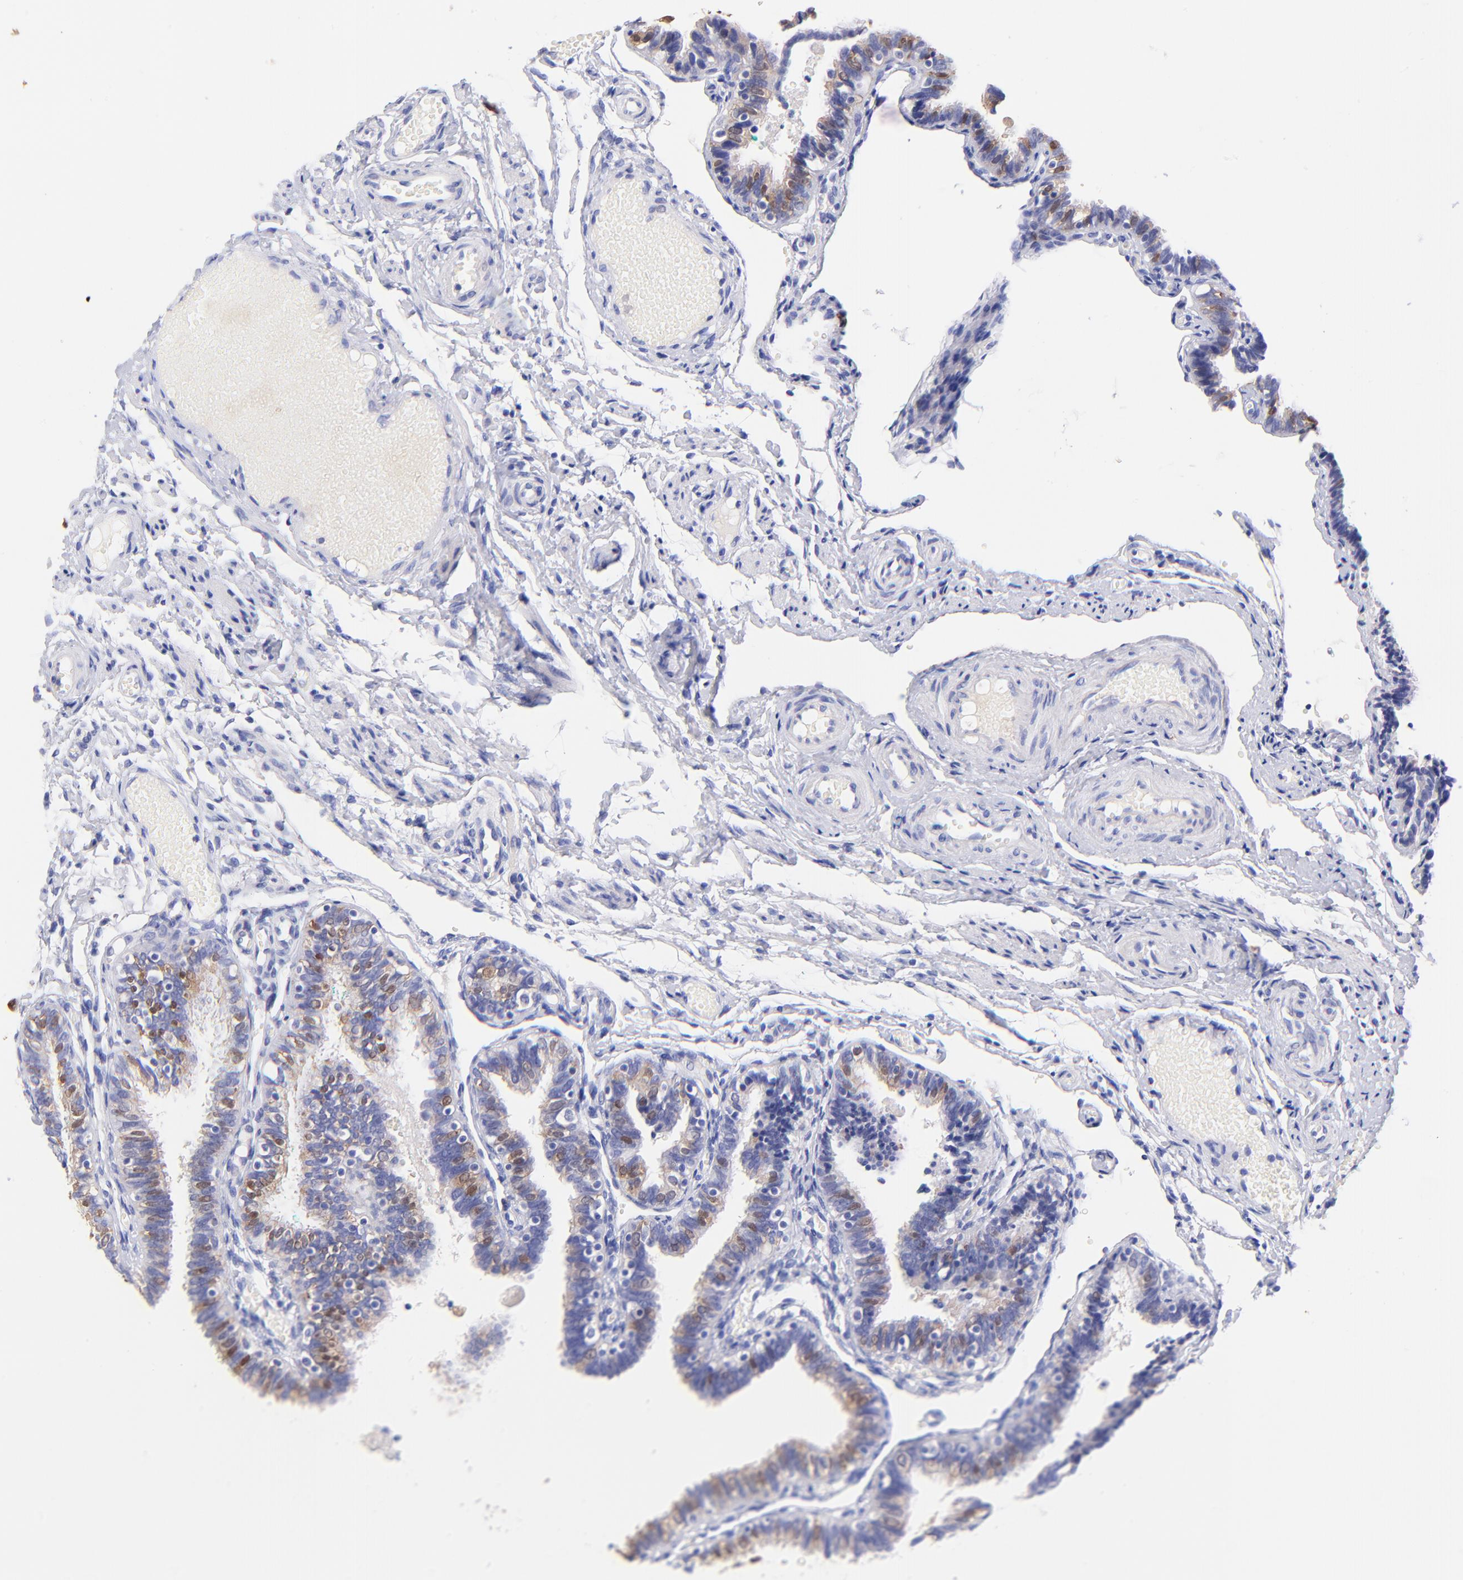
{"staining": {"intensity": "moderate", "quantity": "25%-75%", "location": "cytoplasmic/membranous"}, "tissue": "fallopian tube", "cell_type": "Glandular cells", "image_type": "normal", "snomed": [{"axis": "morphology", "description": "Normal tissue, NOS"}, {"axis": "topography", "description": "Fallopian tube"}], "caption": "IHC of benign human fallopian tube exhibits medium levels of moderate cytoplasmic/membranous staining in approximately 25%-75% of glandular cells. (Stains: DAB (3,3'-diaminobenzidine) in brown, nuclei in blue, Microscopy: brightfield microscopy at high magnification).", "gene": "RAB3B", "patient": {"sex": "female", "age": 46}}